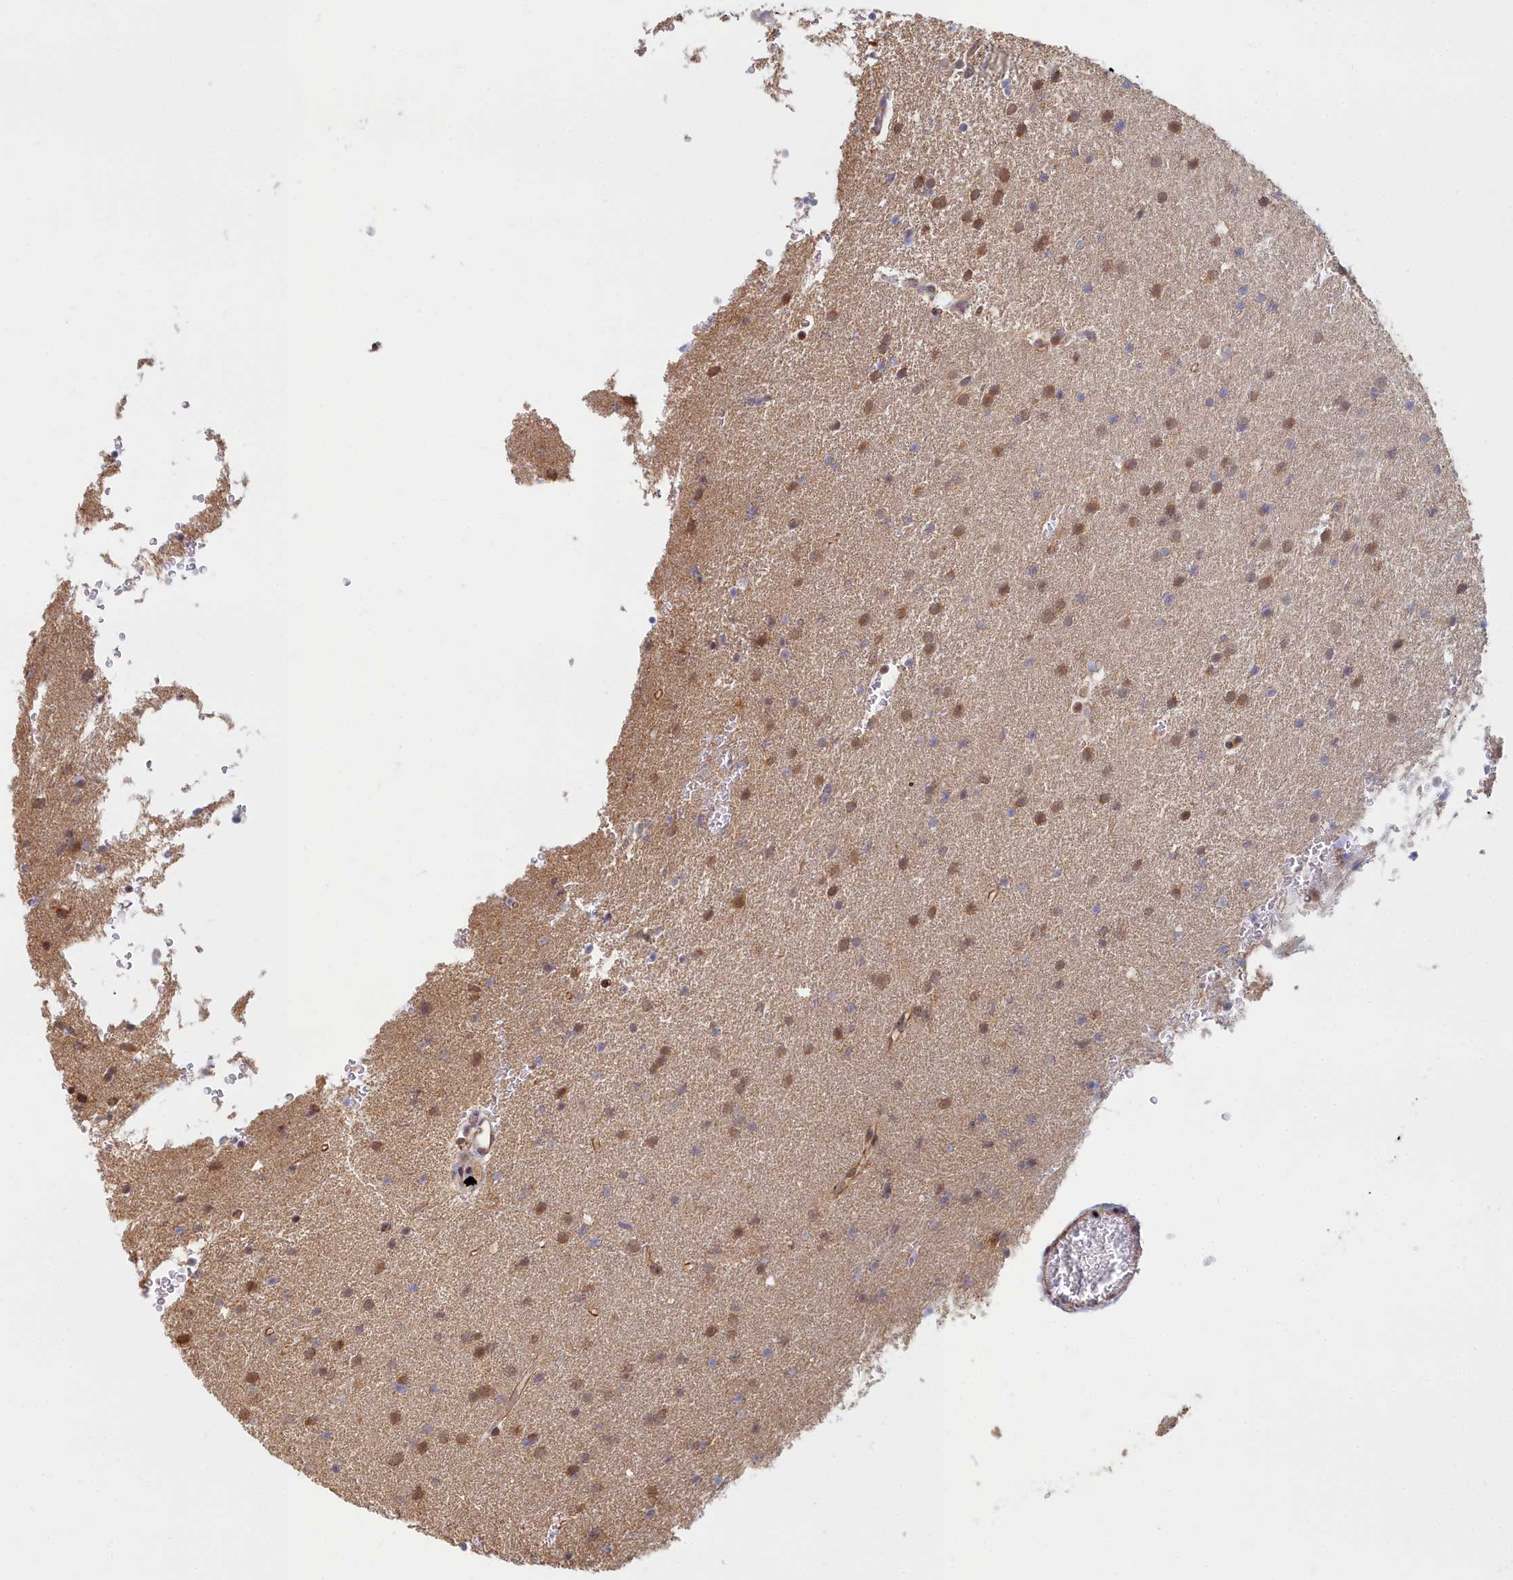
{"staining": {"intensity": "moderate", "quantity": ">75%", "location": "cytoplasmic/membranous,nuclear"}, "tissue": "glioma", "cell_type": "Tumor cells", "image_type": "cancer", "snomed": [{"axis": "morphology", "description": "Glioma, malignant, High grade"}, {"axis": "topography", "description": "Cerebral cortex"}], "caption": "There is medium levels of moderate cytoplasmic/membranous and nuclear positivity in tumor cells of malignant glioma (high-grade), as demonstrated by immunohistochemical staining (brown color).", "gene": "MAK16", "patient": {"sex": "female", "age": 36}}